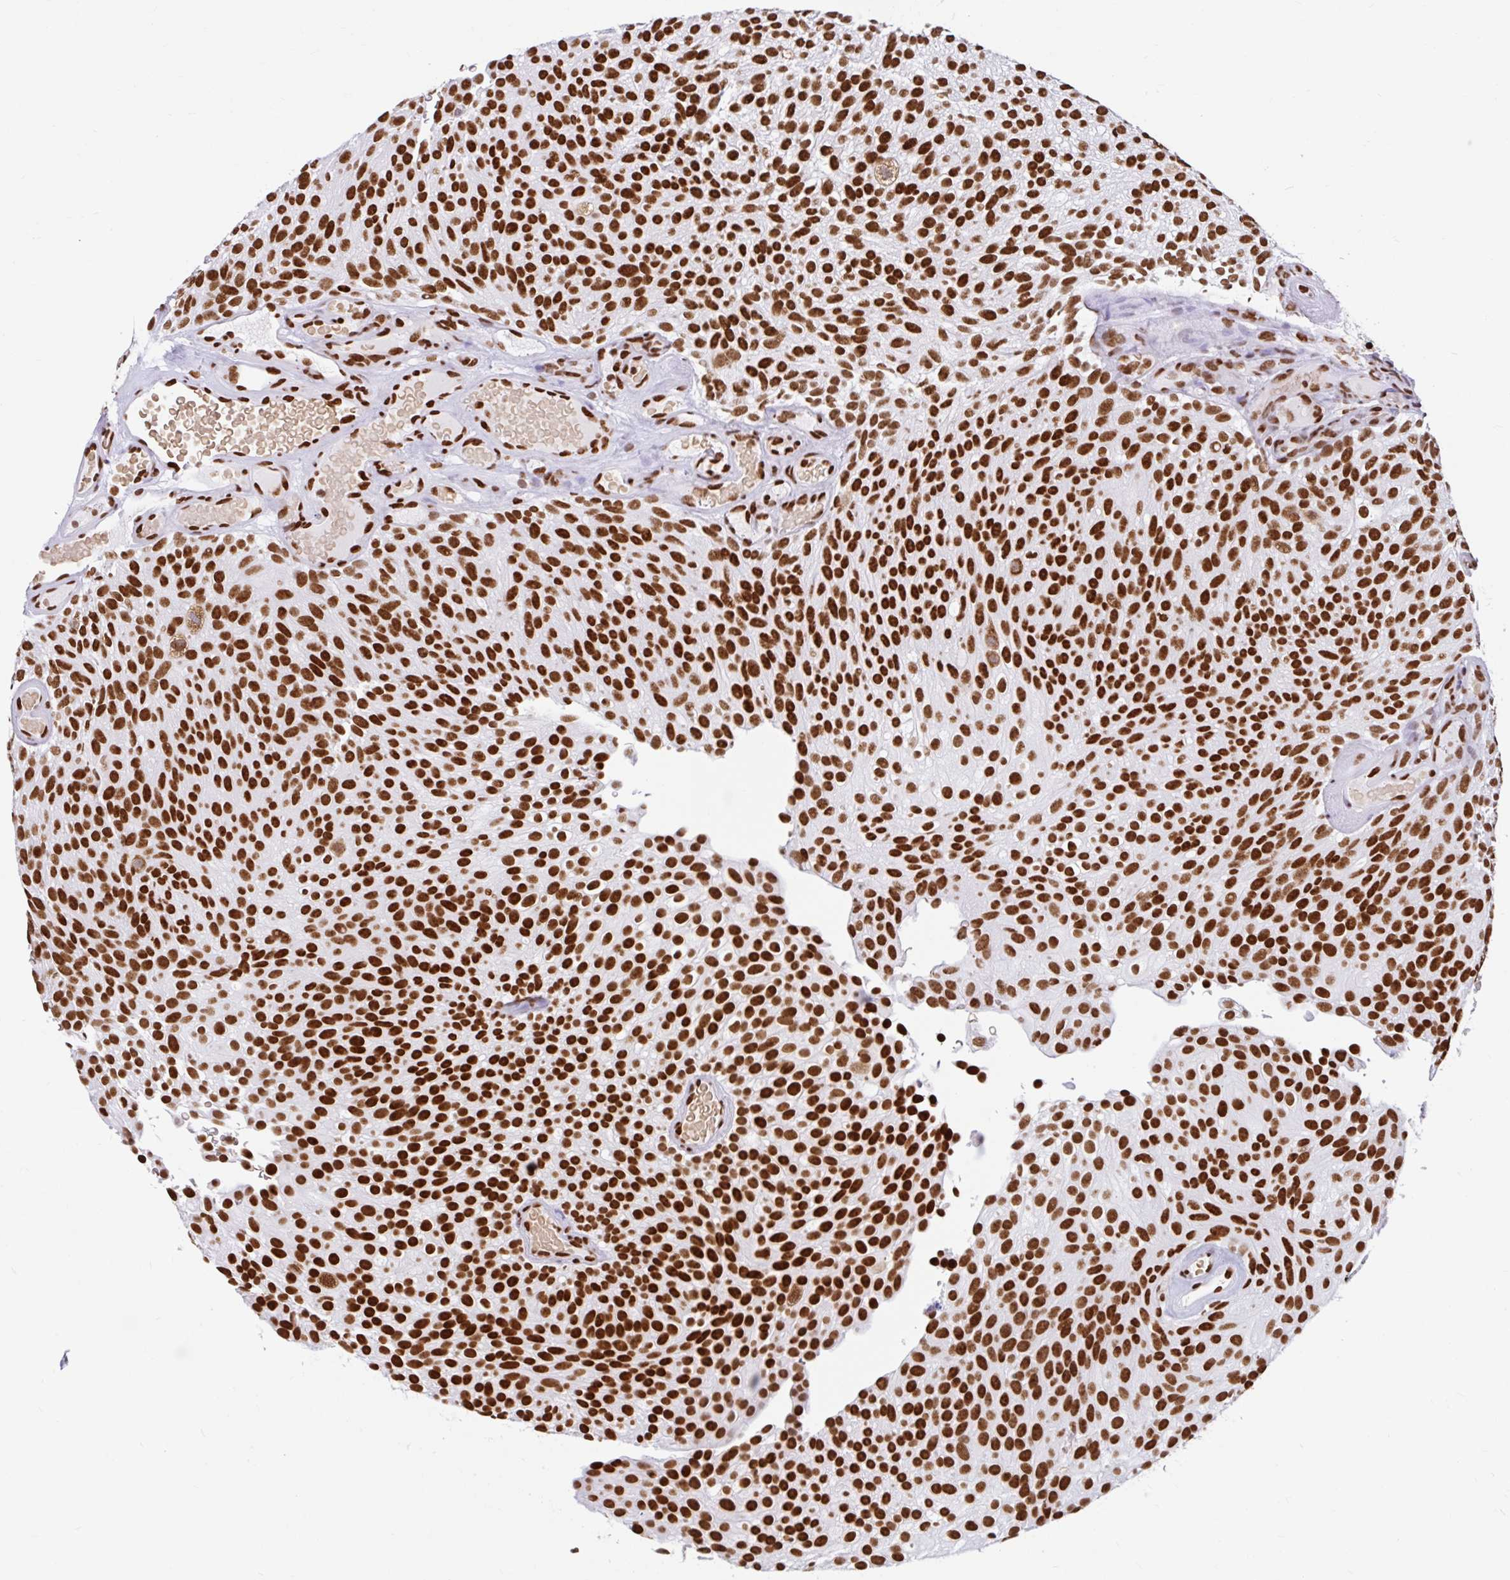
{"staining": {"intensity": "strong", "quantity": ">75%", "location": "nuclear"}, "tissue": "urothelial cancer", "cell_type": "Tumor cells", "image_type": "cancer", "snomed": [{"axis": "morphology", "description": "Urothelial carcinoma, Low grade"}, {"axis": "topography", "description": "Urinary bladder"}], "caption": "A photomicrograph of urothelial cancer stained for a protein exhibits strong nuclear brown staining in tumor cells.", "gene": "KHDRBS1", "patient": {"sex": "male", "age": 78}}